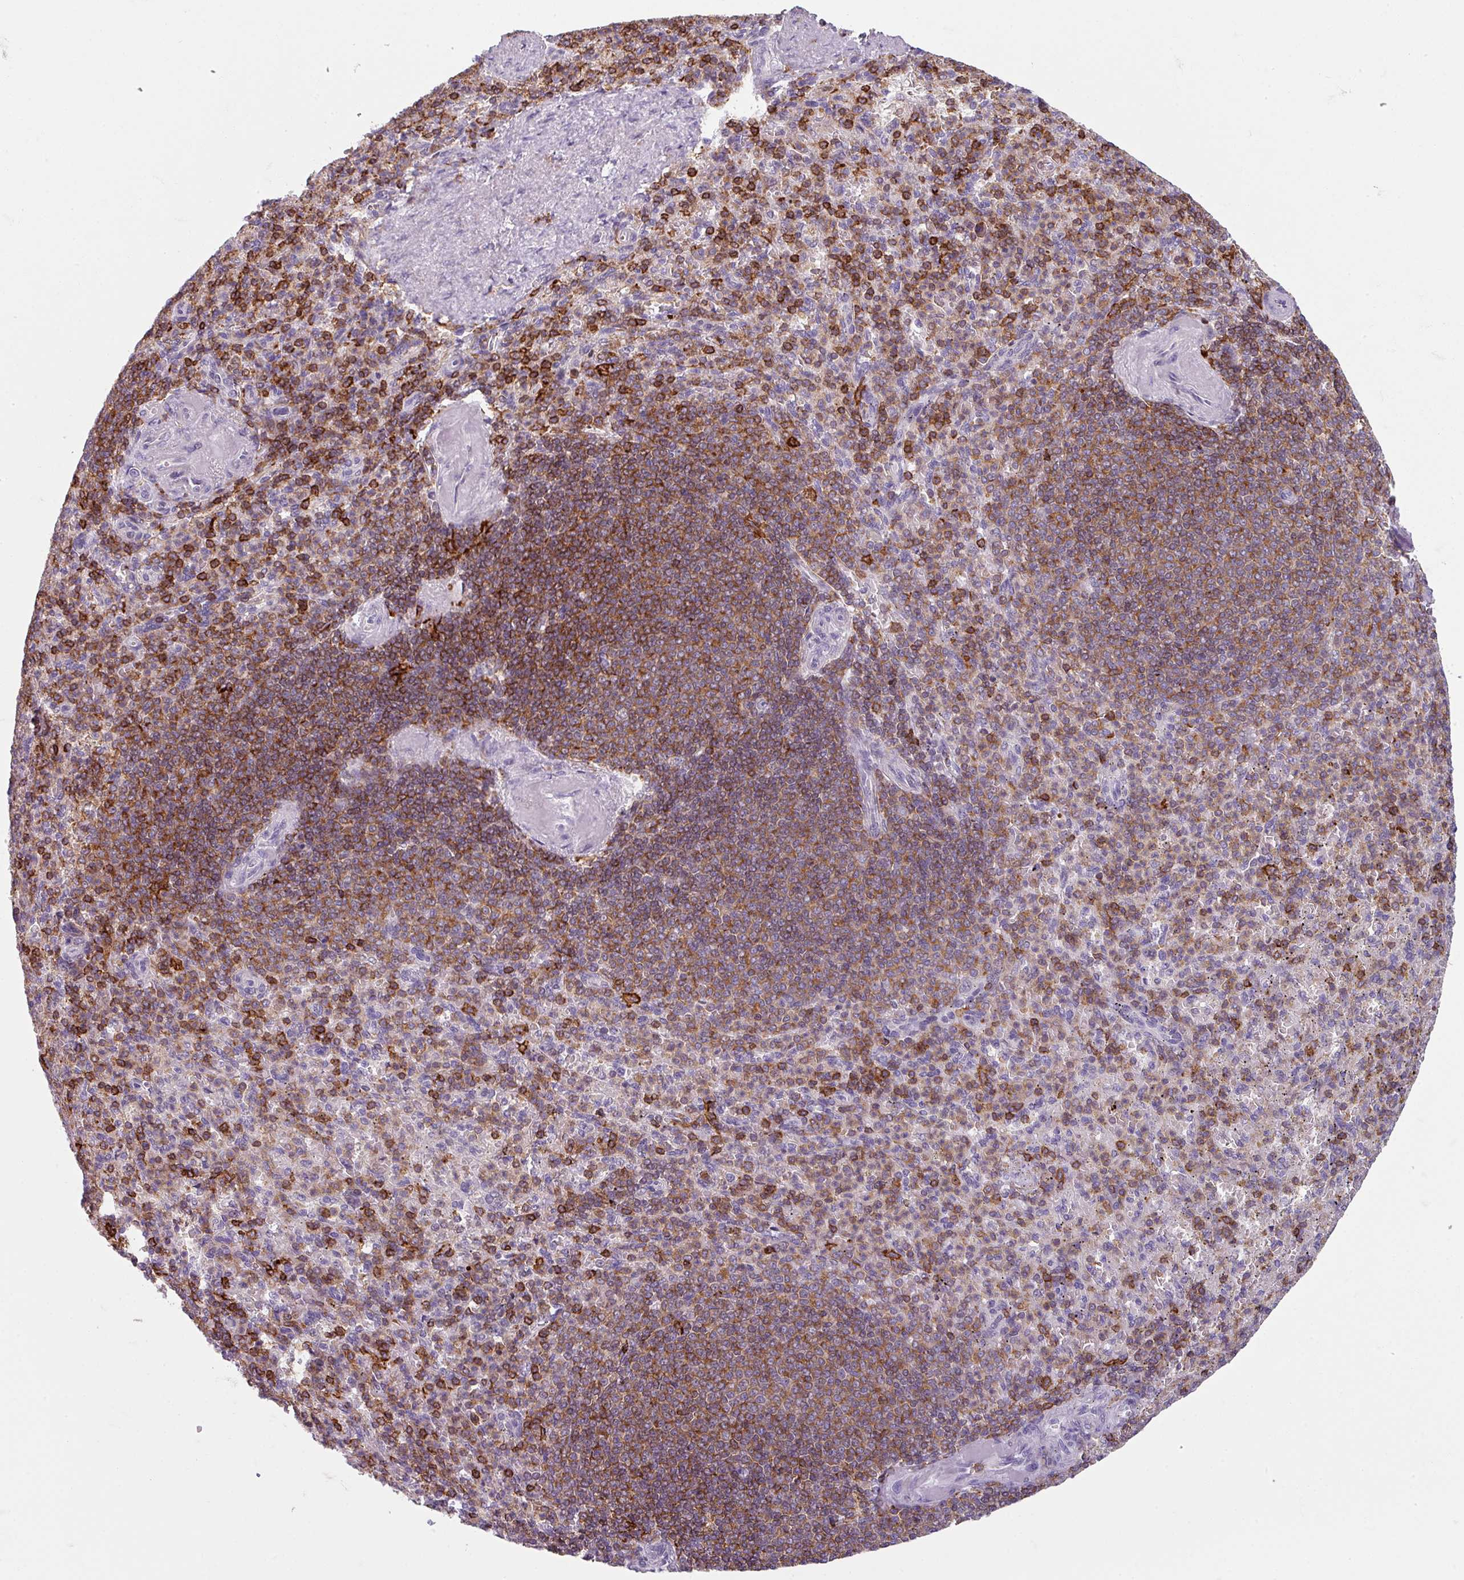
{"staining": {"intensity": "strong", "quantity": "25%-75%", "location": "cytoplasmic/membranous"}, "tissue": "spleen", "cell_type": "Cells in red pulp", "image_type": "normal", "snomed": [{"axis": "morphology", "description": "Normal tissue, NOS"}, {"axis": "topography", "description": "Spleen"}], "caption": "DAB immunohistochemical staining of benign spleen reveals strong cytoplasmic/membranous protein expression in approximately 25%-75% of cells in red pulp. The staining was performed using DAB to visualize the protein expression in brown, while the nuclei were stained in blue with hematoxylin (Magnification: 20x).", "gene": "NEDD9", "patient": {"sex": "female", "age": 74}}